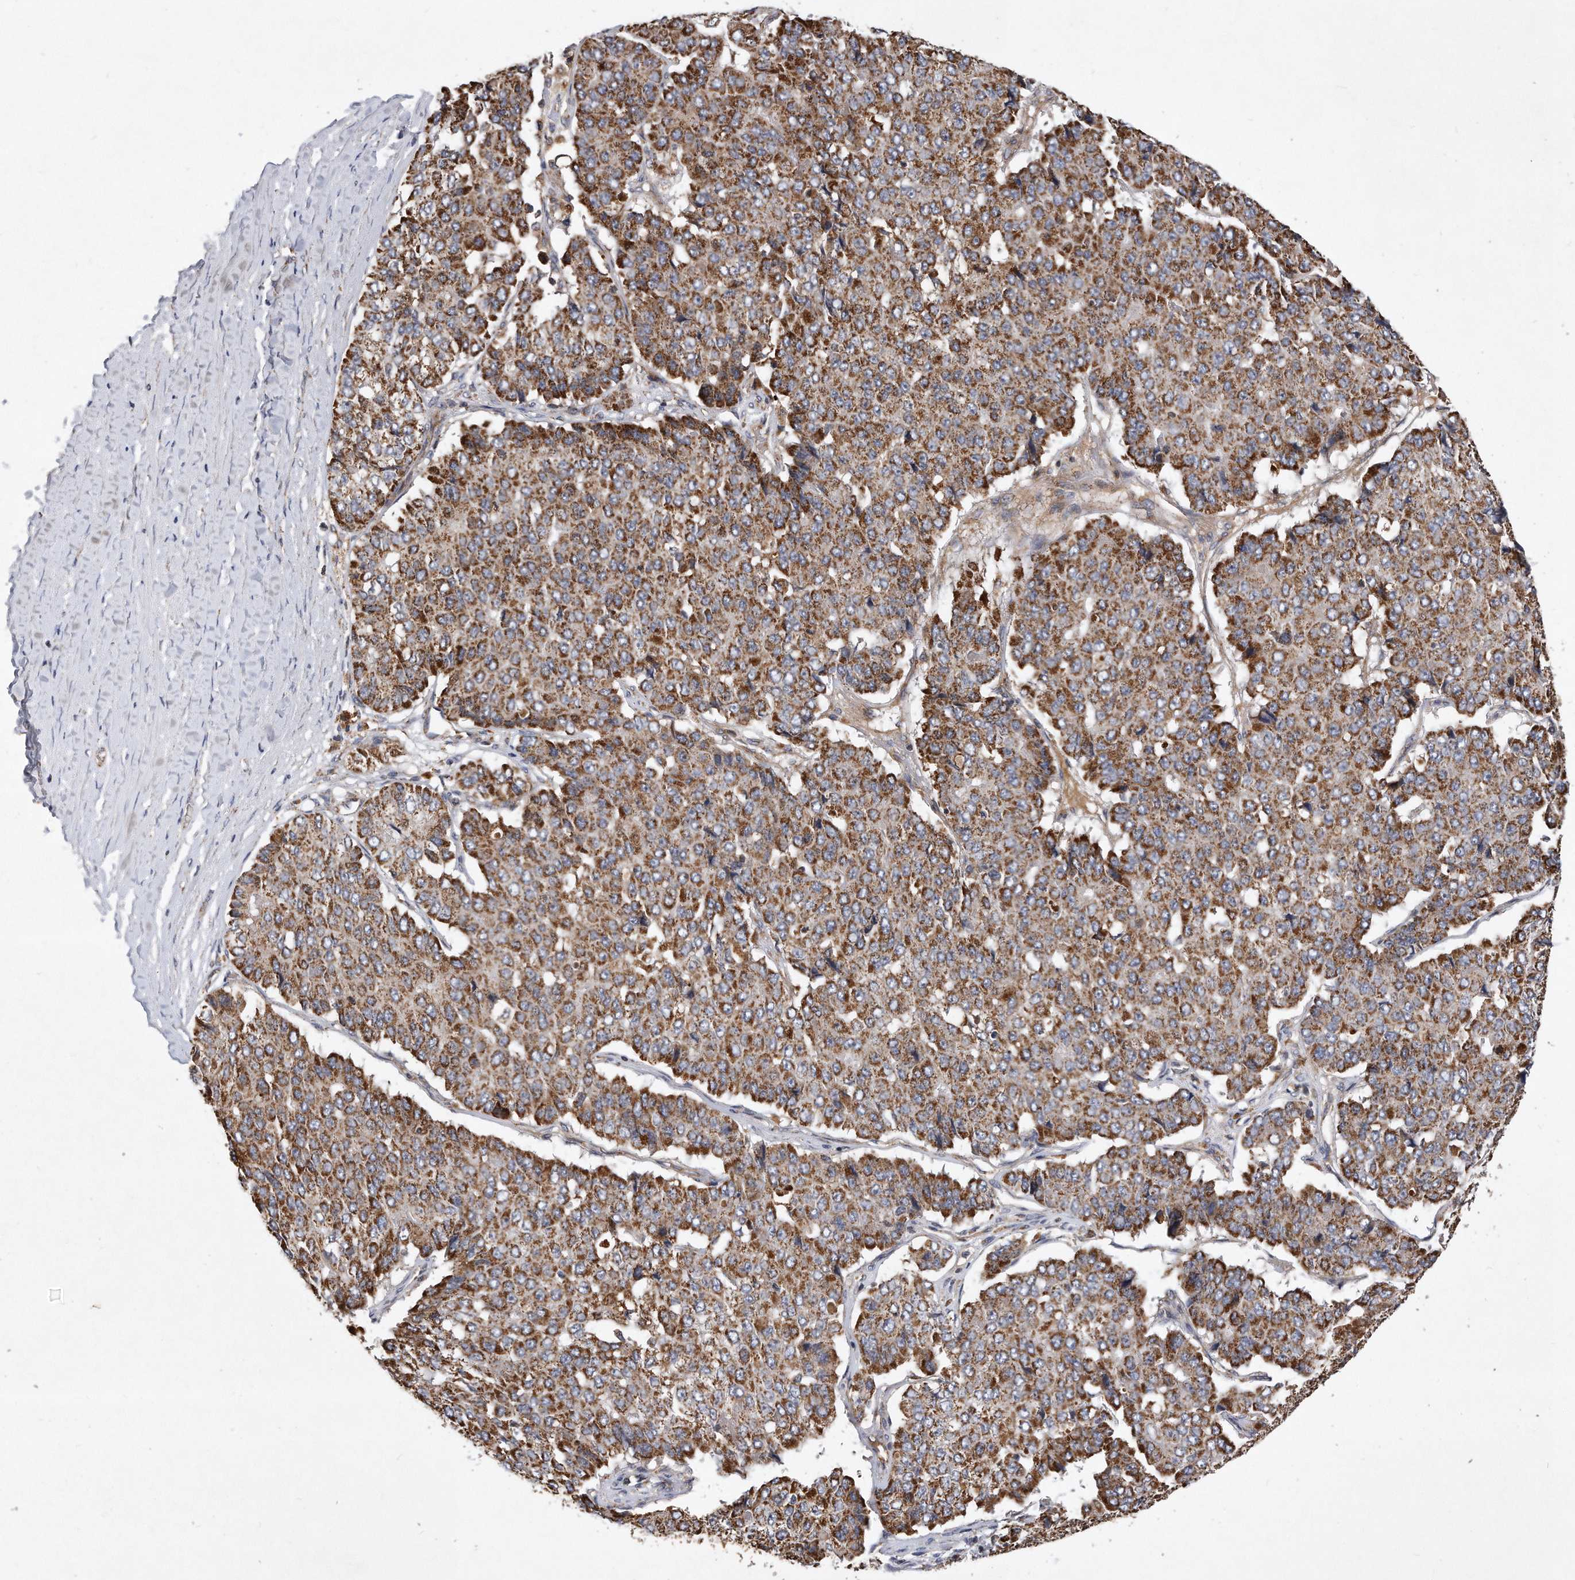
{"staining": {"intensity": "moderate", "quantity": ">75%", "location": "cytoplasmic/membranous"}, "tissue": "pancreatic cancer", "cell_type": "Tumor cells", "image_type": "cancer", "snomed": [{"axis": "morphology", "description": "Adenocarcinoma, NOS"}, {"axis": "topography", "description": "Pancreas"}], "caption": "The histopathology image exhibits immunohistochemical staining of pancreatic cancer (adenocarcinoma). There is moderate cytoplasmic/membranous expression is identified in approximately >75% of tumor cells.", "gene": "PPP5C", "patient": {"sex": "male", "age": 50}}